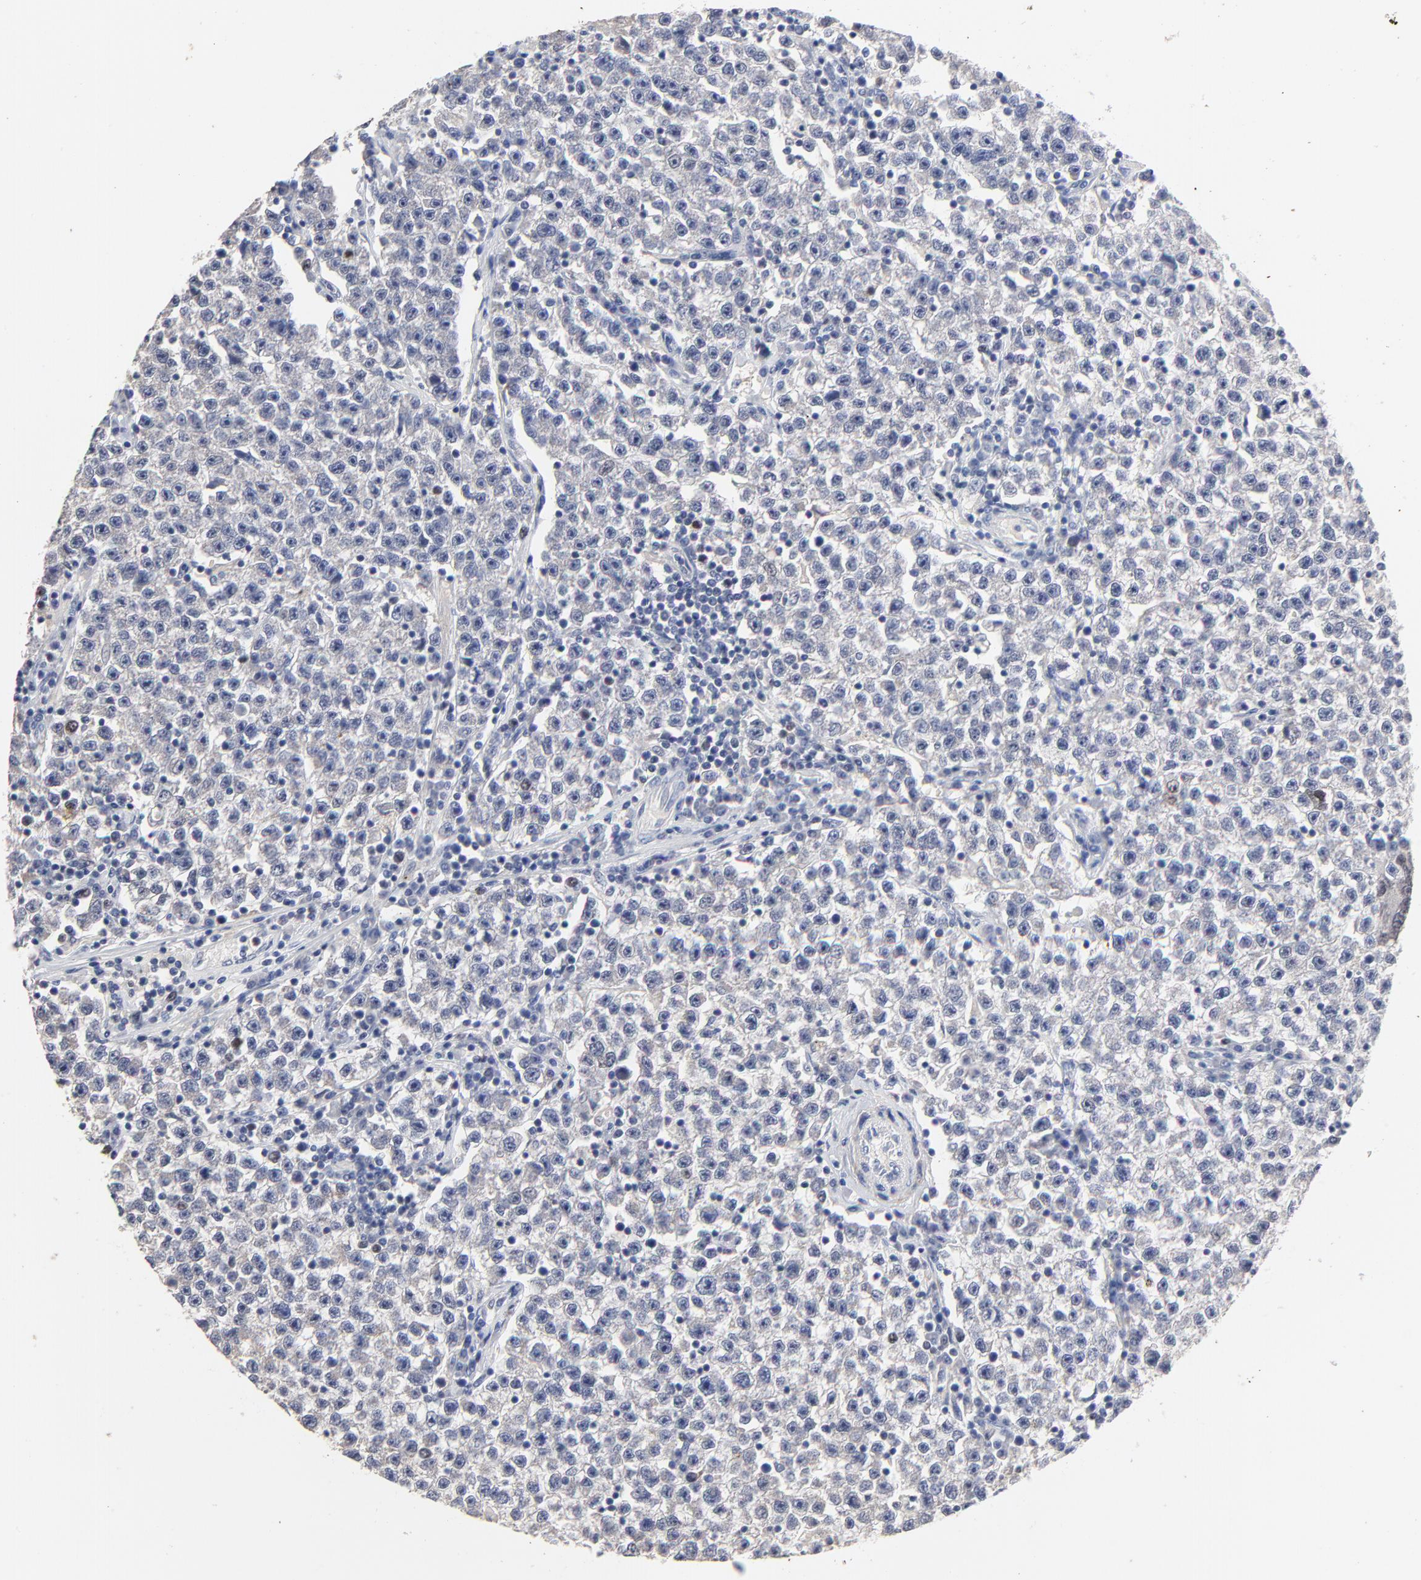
{"staining": {"intensity": "negative", "quantity": "none", "location": "none"}, "tissue": "testis cancer", "cell_type": "Tumor cells", "image_type": "cancer", "snomed": [{"axis": "morphology", "description": "Seminoma, NOS"}, {"axis": "topography", "description": "Testis"}], "caption": "Immunohistochemical staining of seminoma (testis) demonstrates no significant expression in tumor cells. (Brightfield microscopy of DAB (3,3'-diaminobenzidine) immunohistochemistry (IHC) at high magnification).", "gene": "AADAC", "patient": {"sex": "male", "age": 22}}